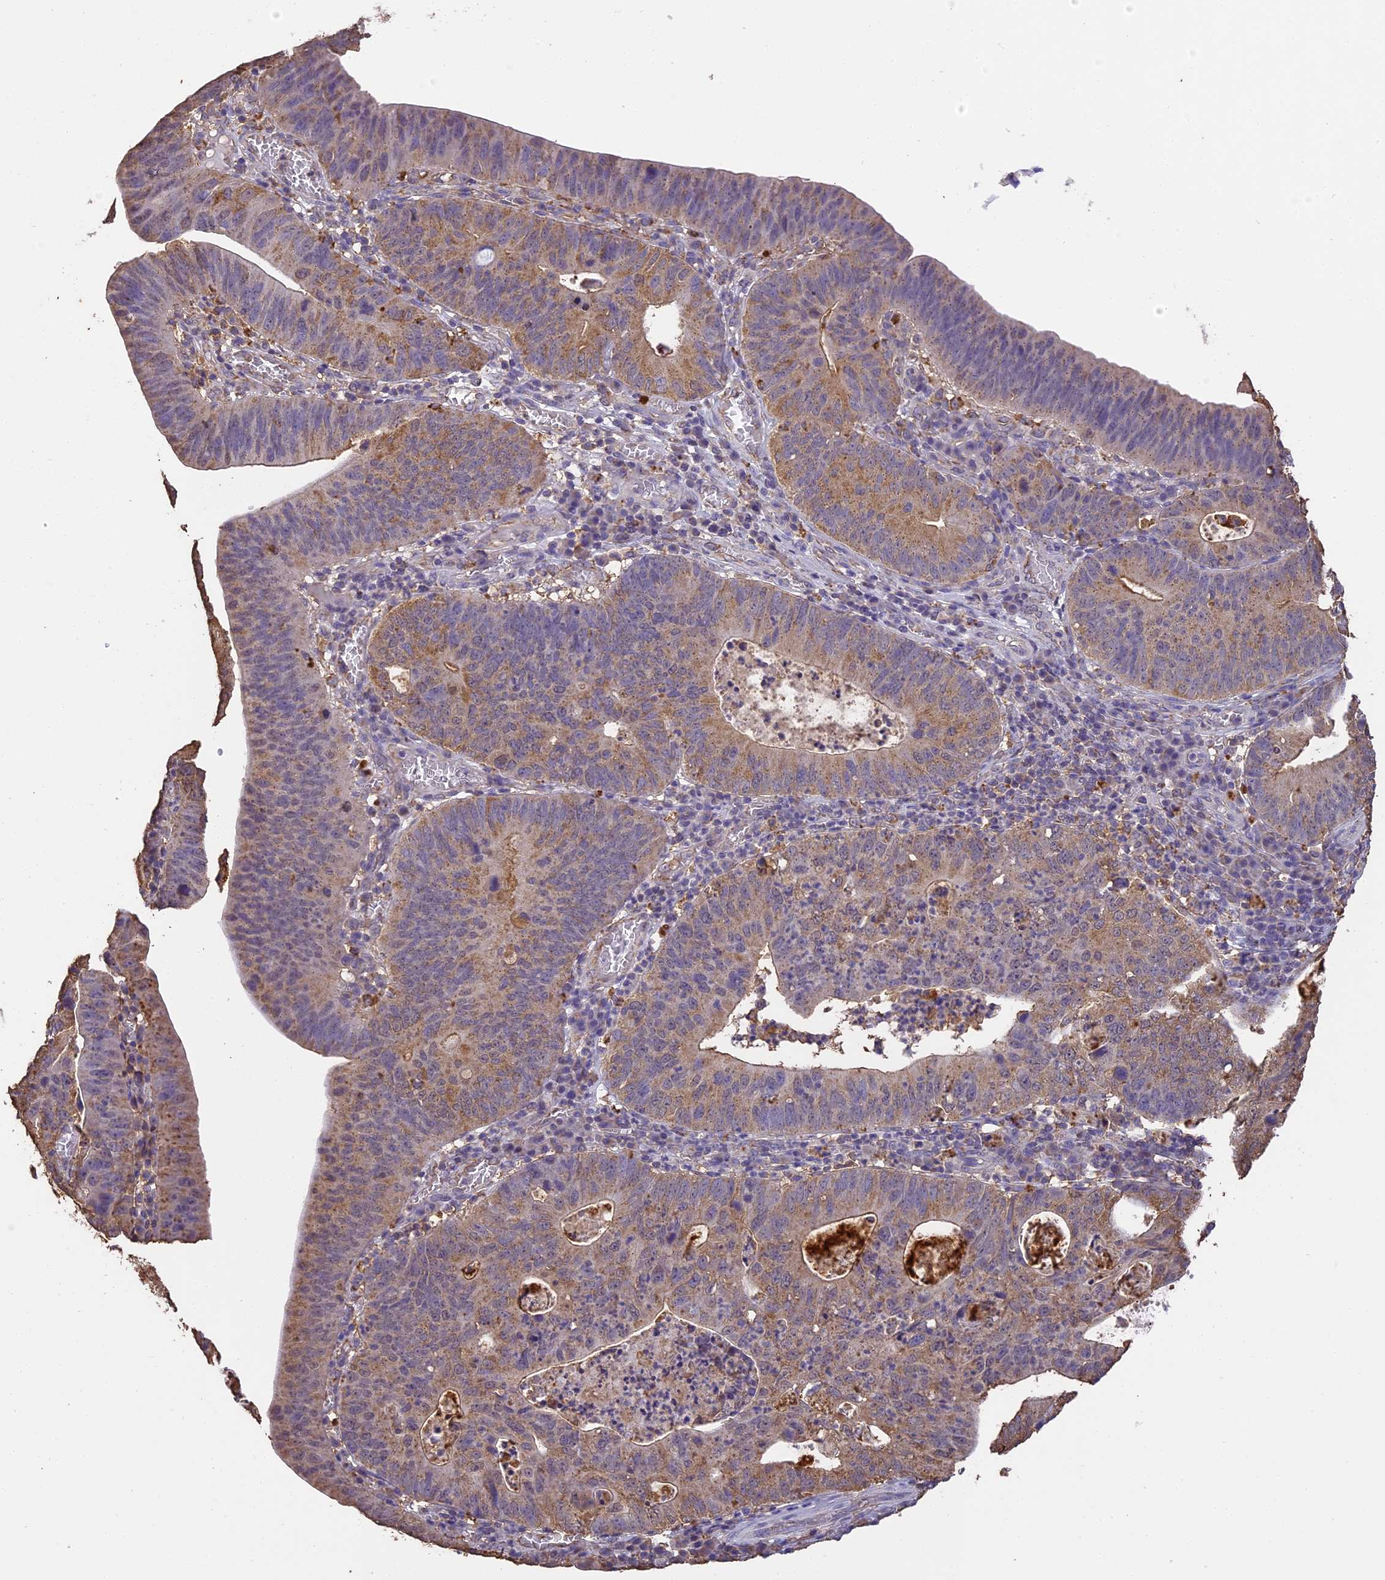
{"staining": {"intensity": "weak", "quantity": "25%-75%", "location": "cytoplasmic/membranous"}, "tissue": "stomach cancer", "cell_type": "Tumor cells", "image_type": "cancer", "snomed": [{"axis": "morphology", "description": "Adenocarcinoma, NOS"}, {"axis": "topography", "description": "Stomach"}], "caption": "Immunohistochemistry (IHC) staining of stomach adenocarcinoma, which reveals low levels of weak cytoplasmic/membranous expression in about 25%-75% of tumor cells indicating weak cytoplasmic/membranous protein staining. The staining was performed using DAB (brown) for protein detection and nuclei were counterstained in hematoxylin (blue).", "gene": "ARHGAP19", "patient": {"sex": "male", "age": 59}}